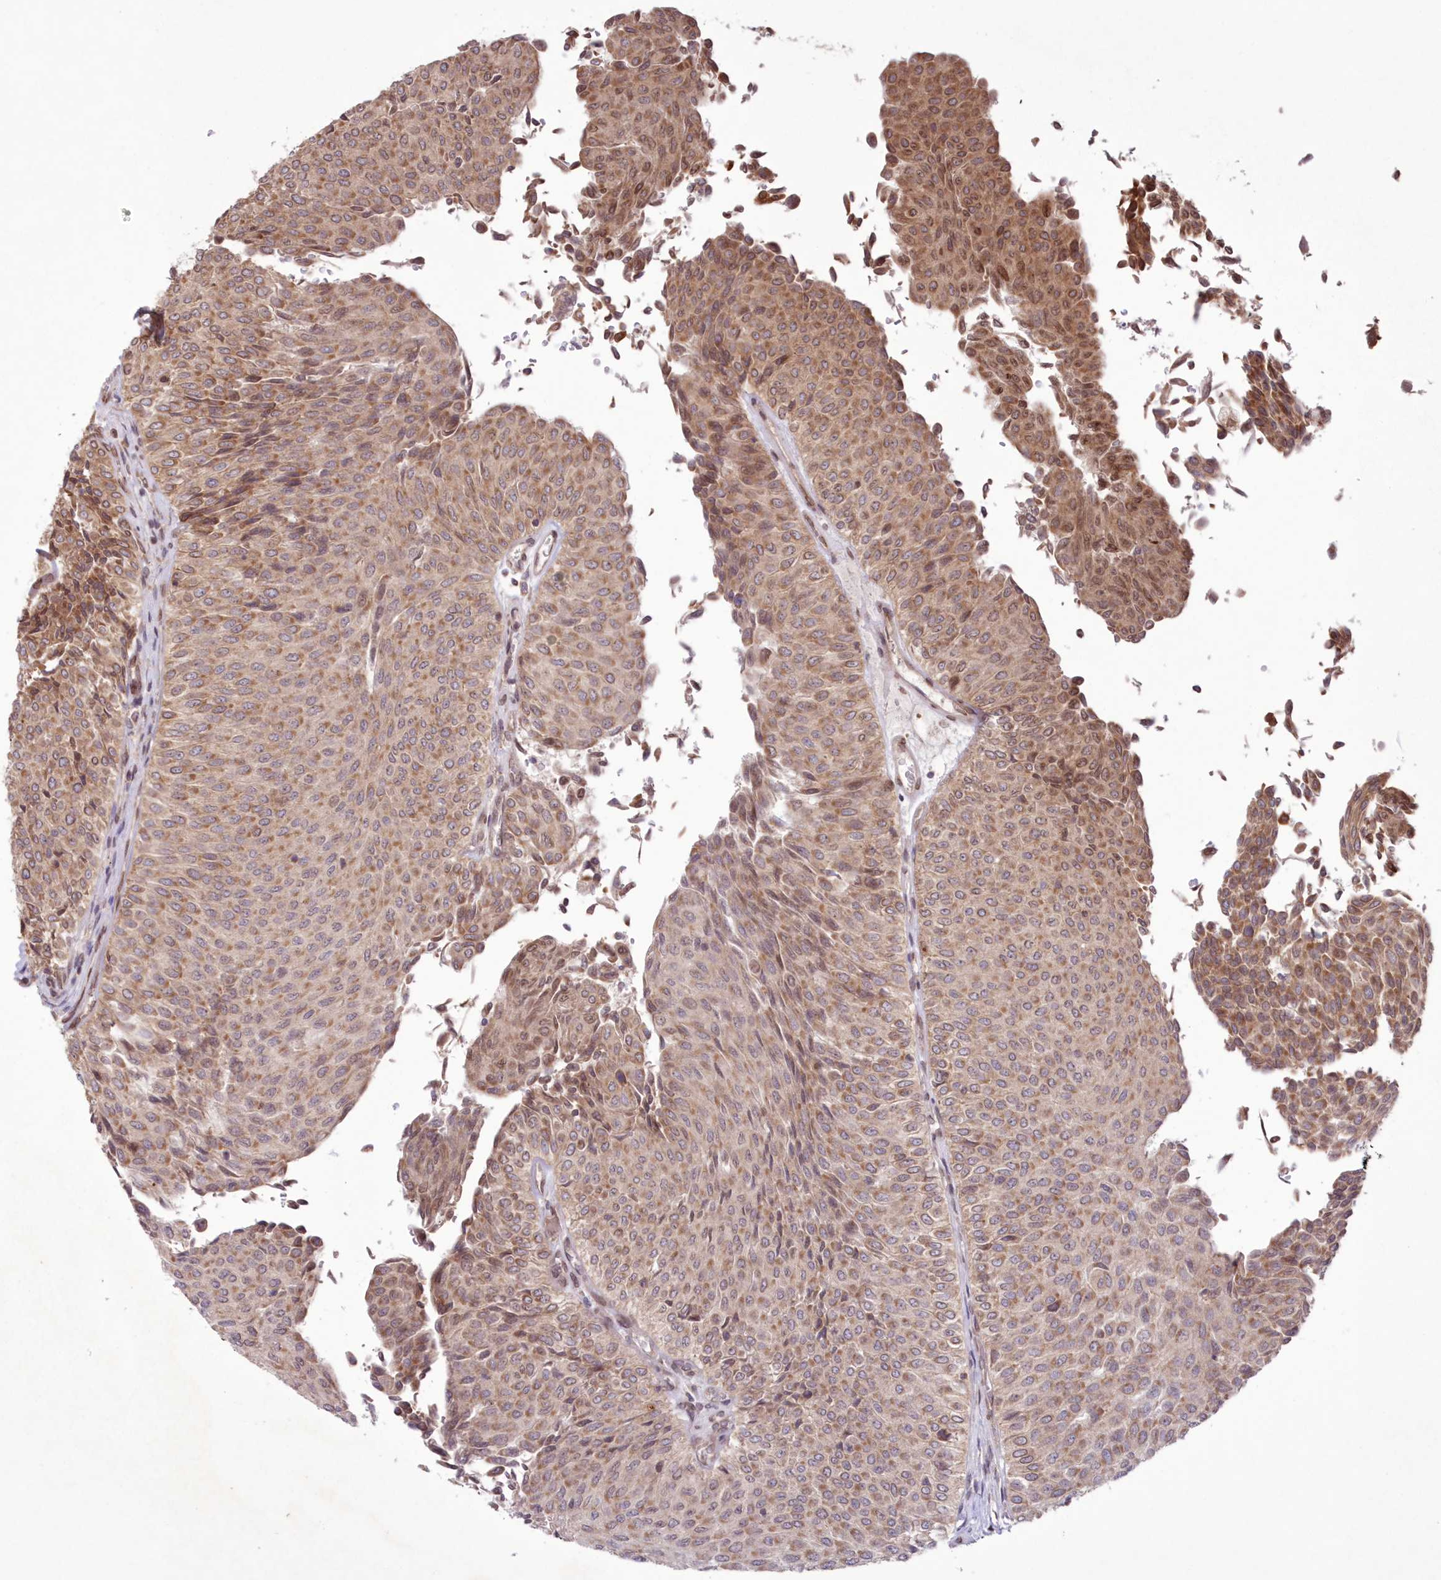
{"staining": {"intensity": "moderate", "quantity": ">75%", "location": "cytoplasmic/membranous"}, "tissue": "urothelial cancer", "cell_type": "Tumor cells", "image_type": "cancer", "snomed": [{"axis": "morphology", "description": "Urothelial carcinoma, Low grade"}, {"axis": "topography", "description": "Urinary bladder"}], "caption": "A micrograph showing moderate cytoplasmic/membranous positivity in approximately >75% of tumor cells in urothelial cancer, as visualized by brown immunohistochemical staining.", "gene": "DNAJC27", "patient": {"sex": "male", "age": 78}}